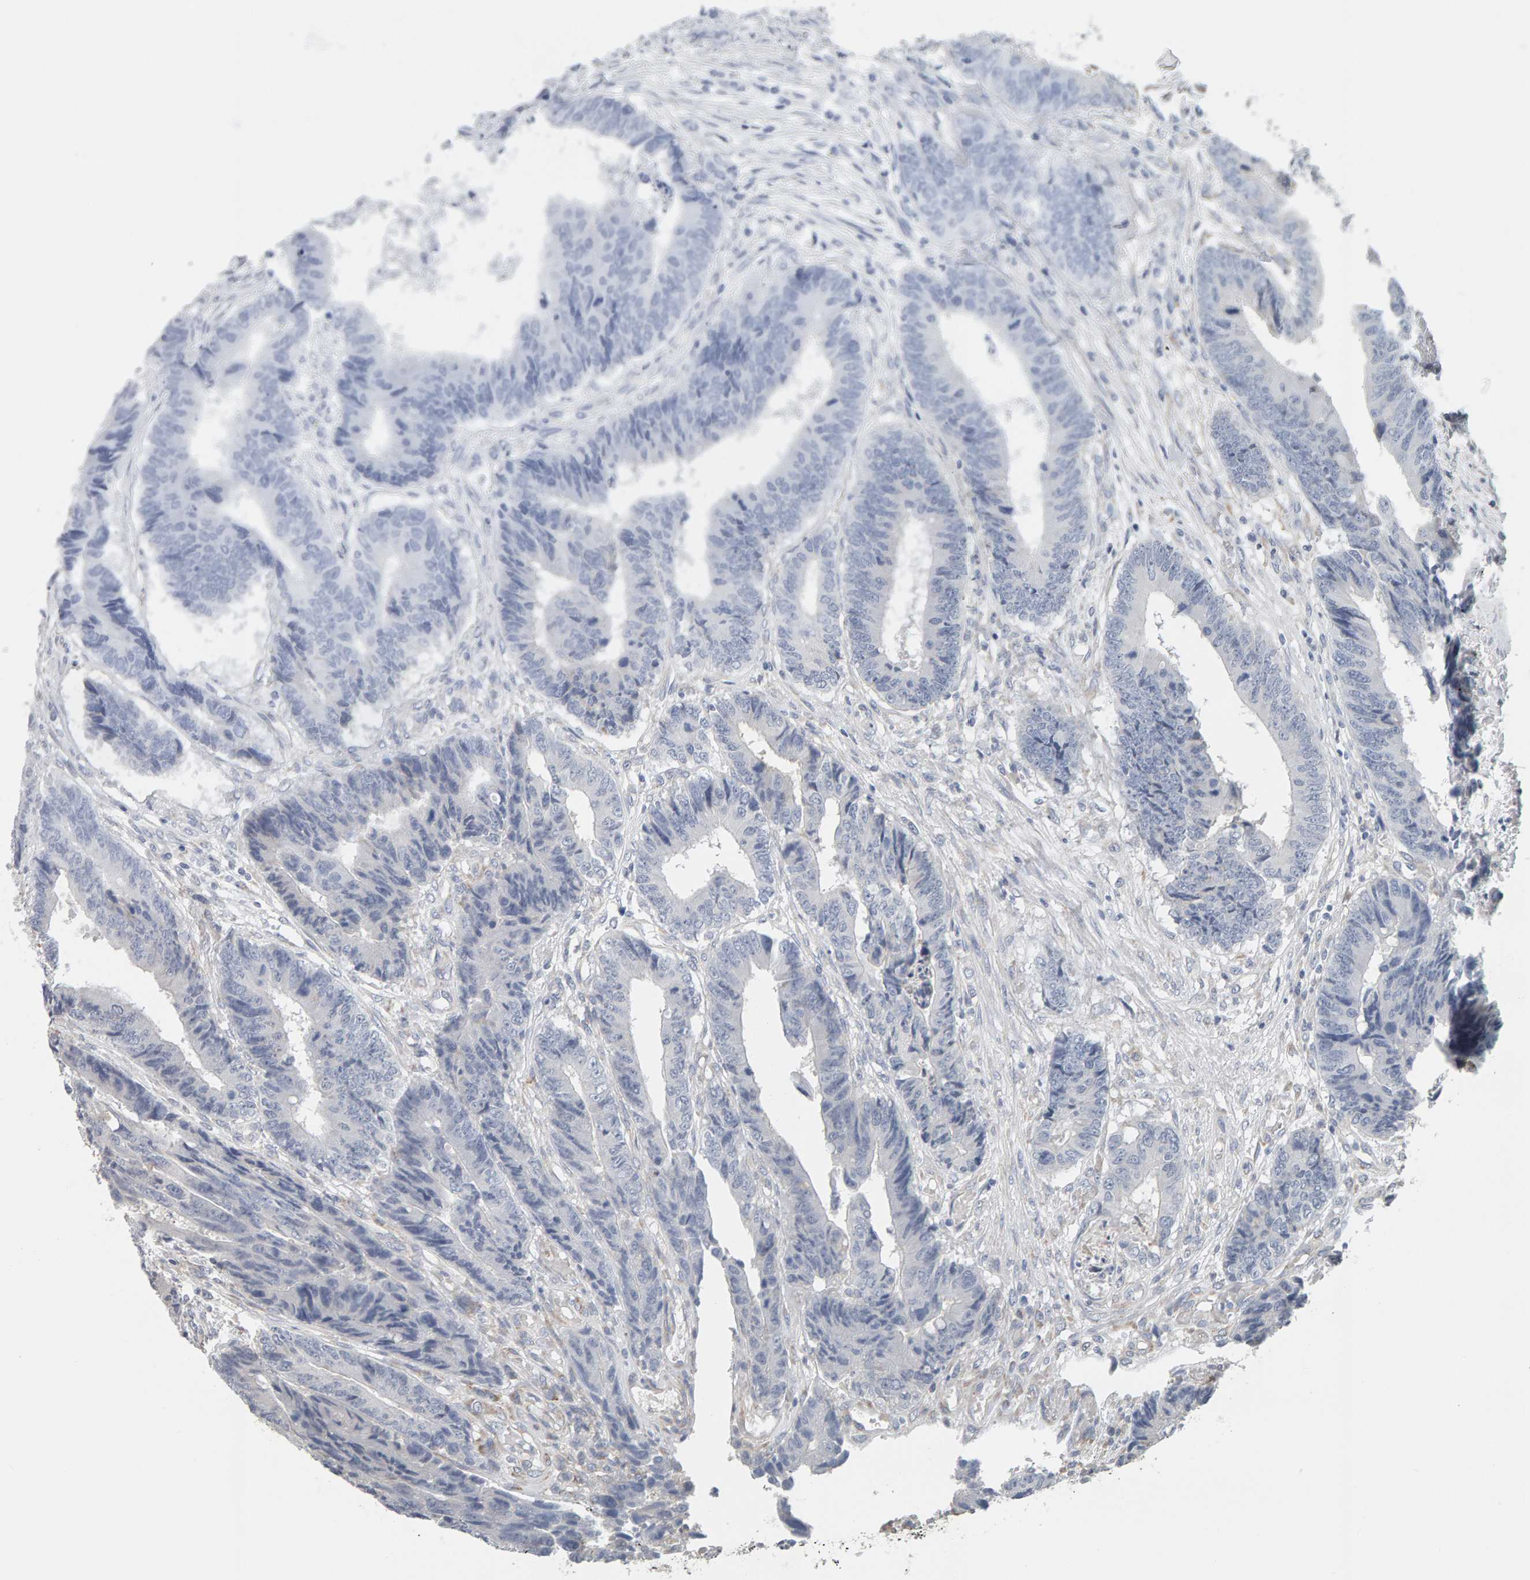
{"staining": {"intensity": "negative", "quantity": "none", "location": "none"}, "tissue": "colorectal cancer", "cell_type": "Tumor cells", "image_type": "cancer", "snomed": [{"axis": "morphology", "description": "Adenocarcinoma, NOS"}, {"axis": "topography", "description": "Rectum"}], "caption": "This is an immunohistochemistry (IHC) image of human colorectal cancer (adenocarcinoma). There is no expression in tumor cells.", "gene": "ADHFE1", "patient": {"sex": "male", "age": 84}}